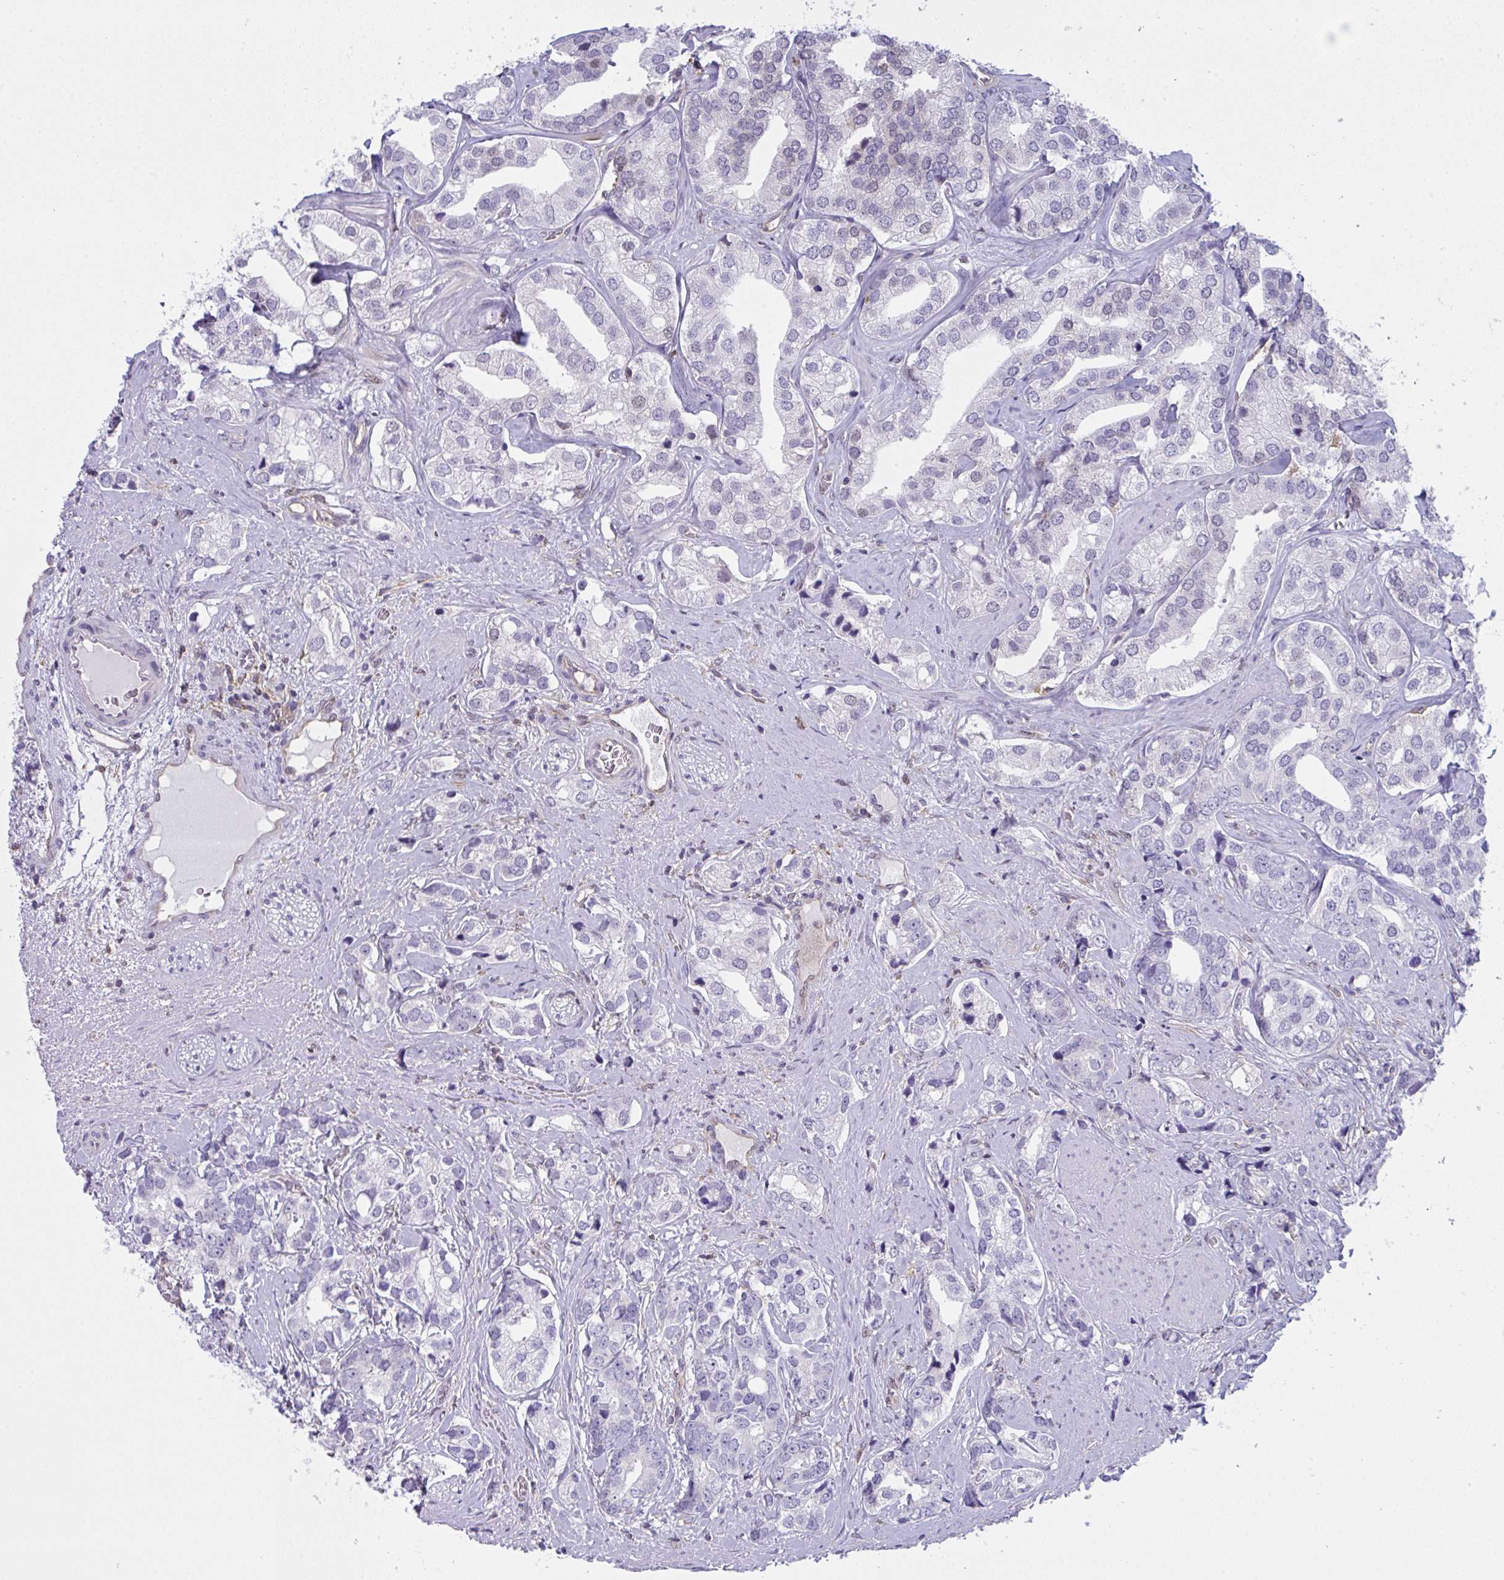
{"staining": {"intensity": "negative", "quantity": "none", "location": "none"}, "tissue": "prostate cancer", "cell_type": "Tumor cells", "image_type": "cancer", "snomed": [{"axis": "morphology", "description": "Adenocarcinoma, High grade"}, {"axis": "topography", "description": "Prostate"}], "caption": "Immunohistochemistry (IHC) of prostate cancer demonstrates no staining in tumor cells. The staining was performed using DAB (3,3'-diaminobenzidine) to visualize the protein expression in brown, while the nuclei were stained in blue with hematoxylin (Magnification: 20x).", "gene": "ALDH16A1", "patient": {"sex": "male", "age": 58}}